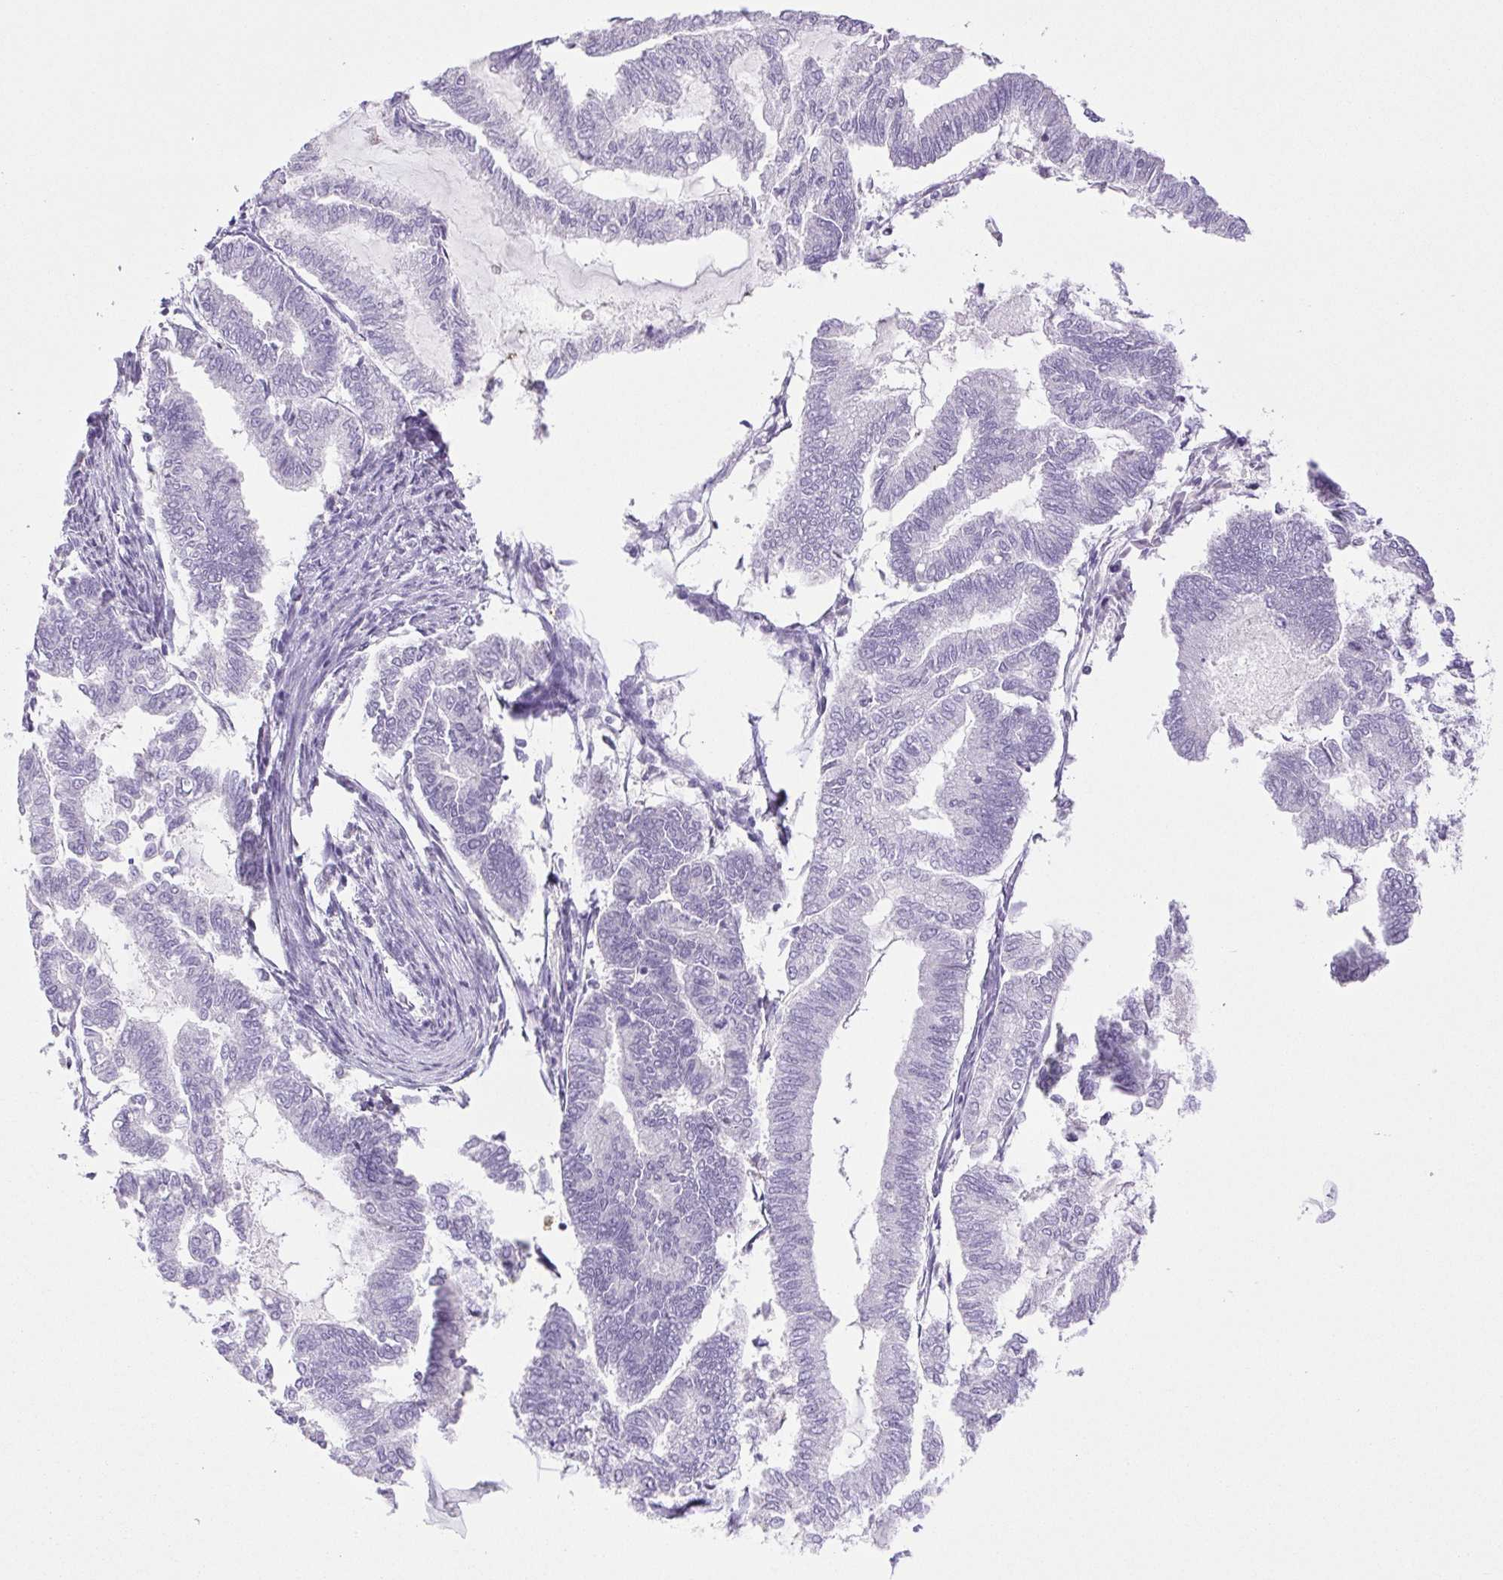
{"staining": {"intensity": "negative", "quantity": "none", "location": "none"}, "tissue": "endometrial cancer", "cell_type": "Tumor cells", "image_type": "cancer", "snomed": [{"axis": "morphology", "description": "Adenocarcinoma, NOS"}, {"axis": "topography", "description": "Endometrium"}], "caption": "The micrograph reveals no significant expression in tumor cells of endometrial cancer (adenocarcinoma).", "gene": "PAPPA2", "patient": {"sex": "female", "age": 79}}